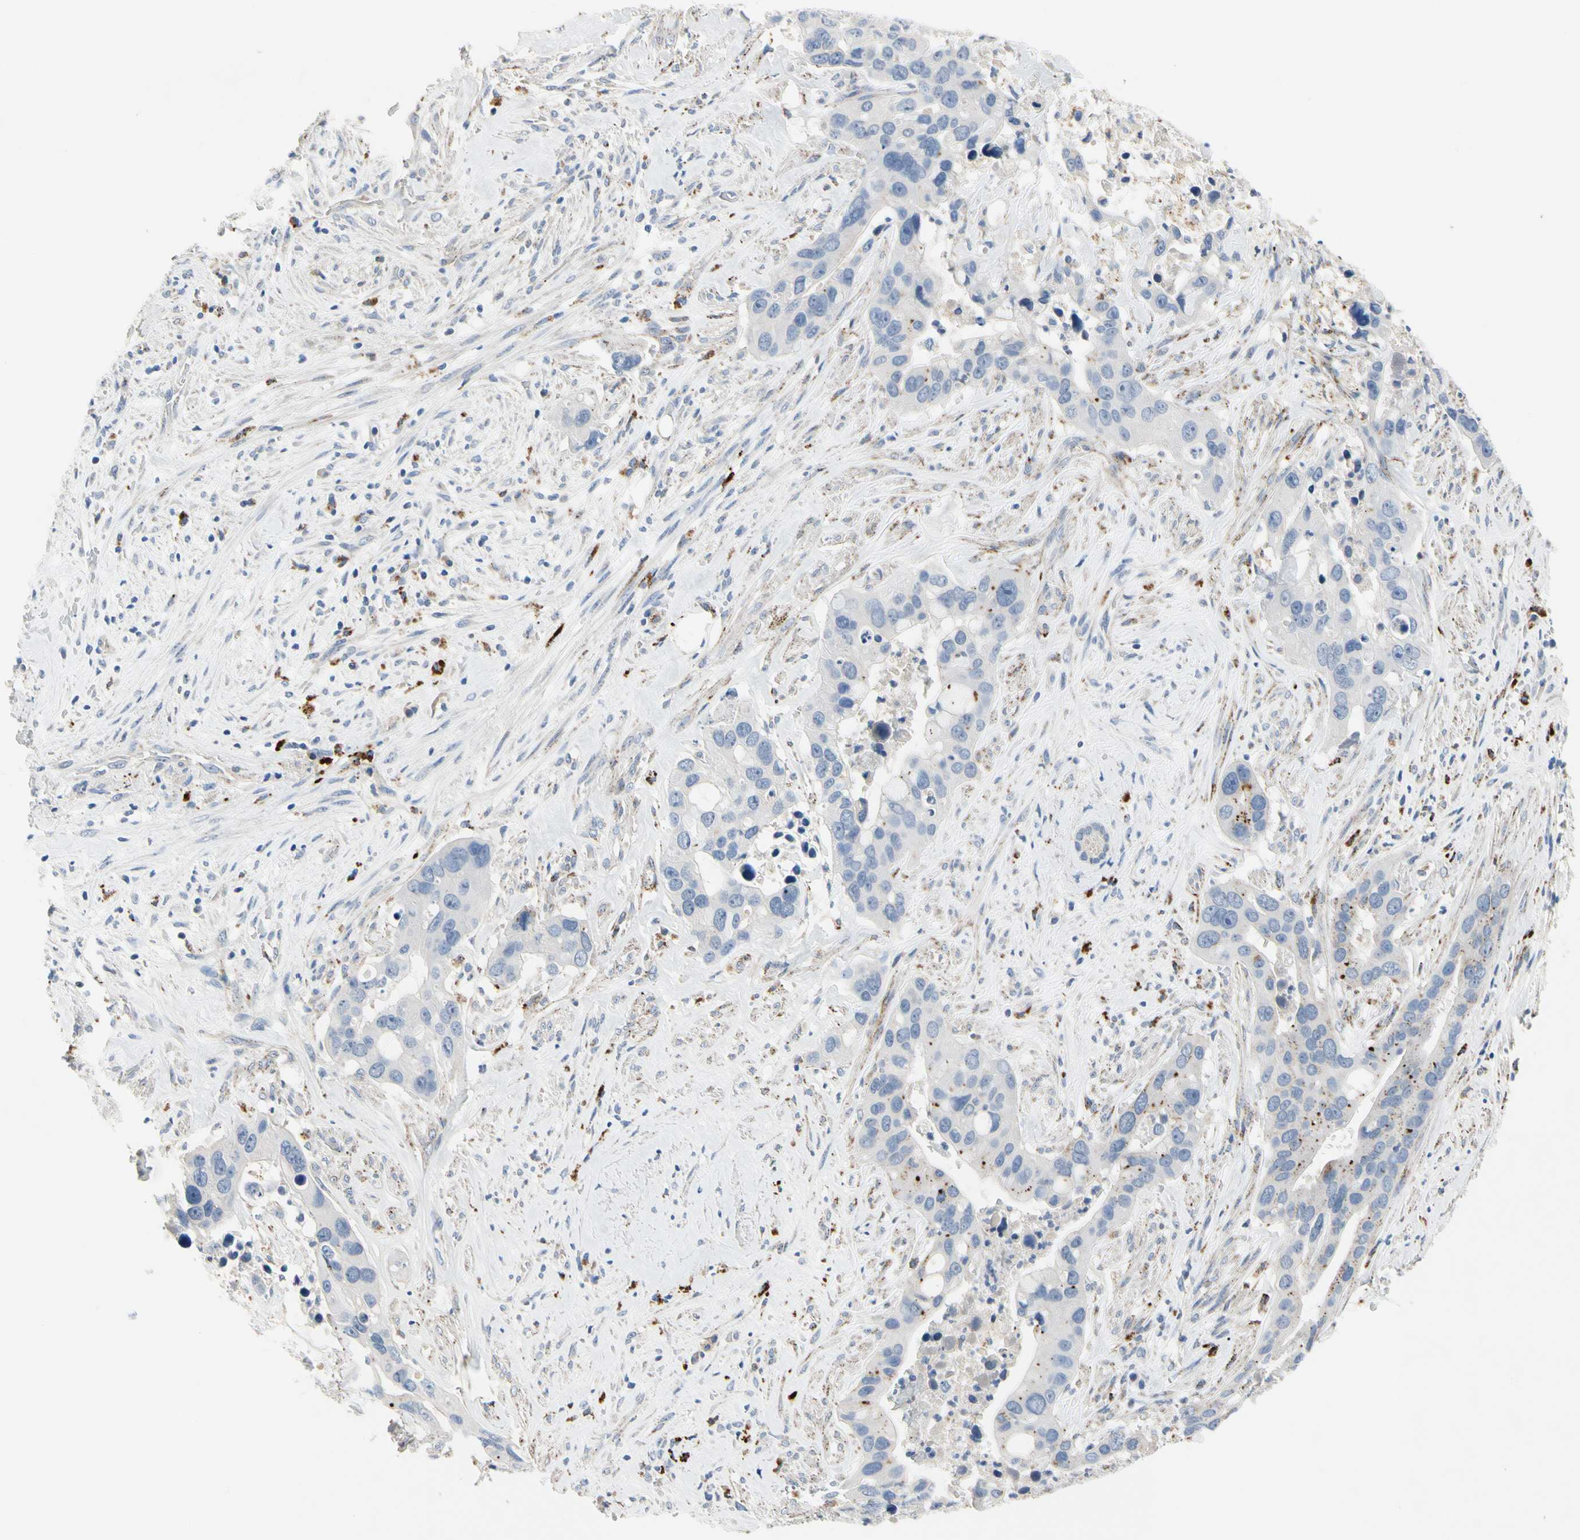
{"staining": {"intensity": "negative", "quantity": "none", "location": "none"}, "tissue": "liver cancer", "cell_type": "Tumor cells", "image_type": "cancer", "snomed": [{"axis": "morphology", "description": "Cholangiocarcinoma"}, {"axis": "topography", "description": "Liver"}], "caption": "Tumor cells show no significant protein expression in cholangiocarcinoma (liver). (DAB (3,3'-diaminobenzidine) immunohistochemistry with hematoxylin counter stain).", "gene": "RETSAT", "patient": {"sex": "female", "age": 65}}